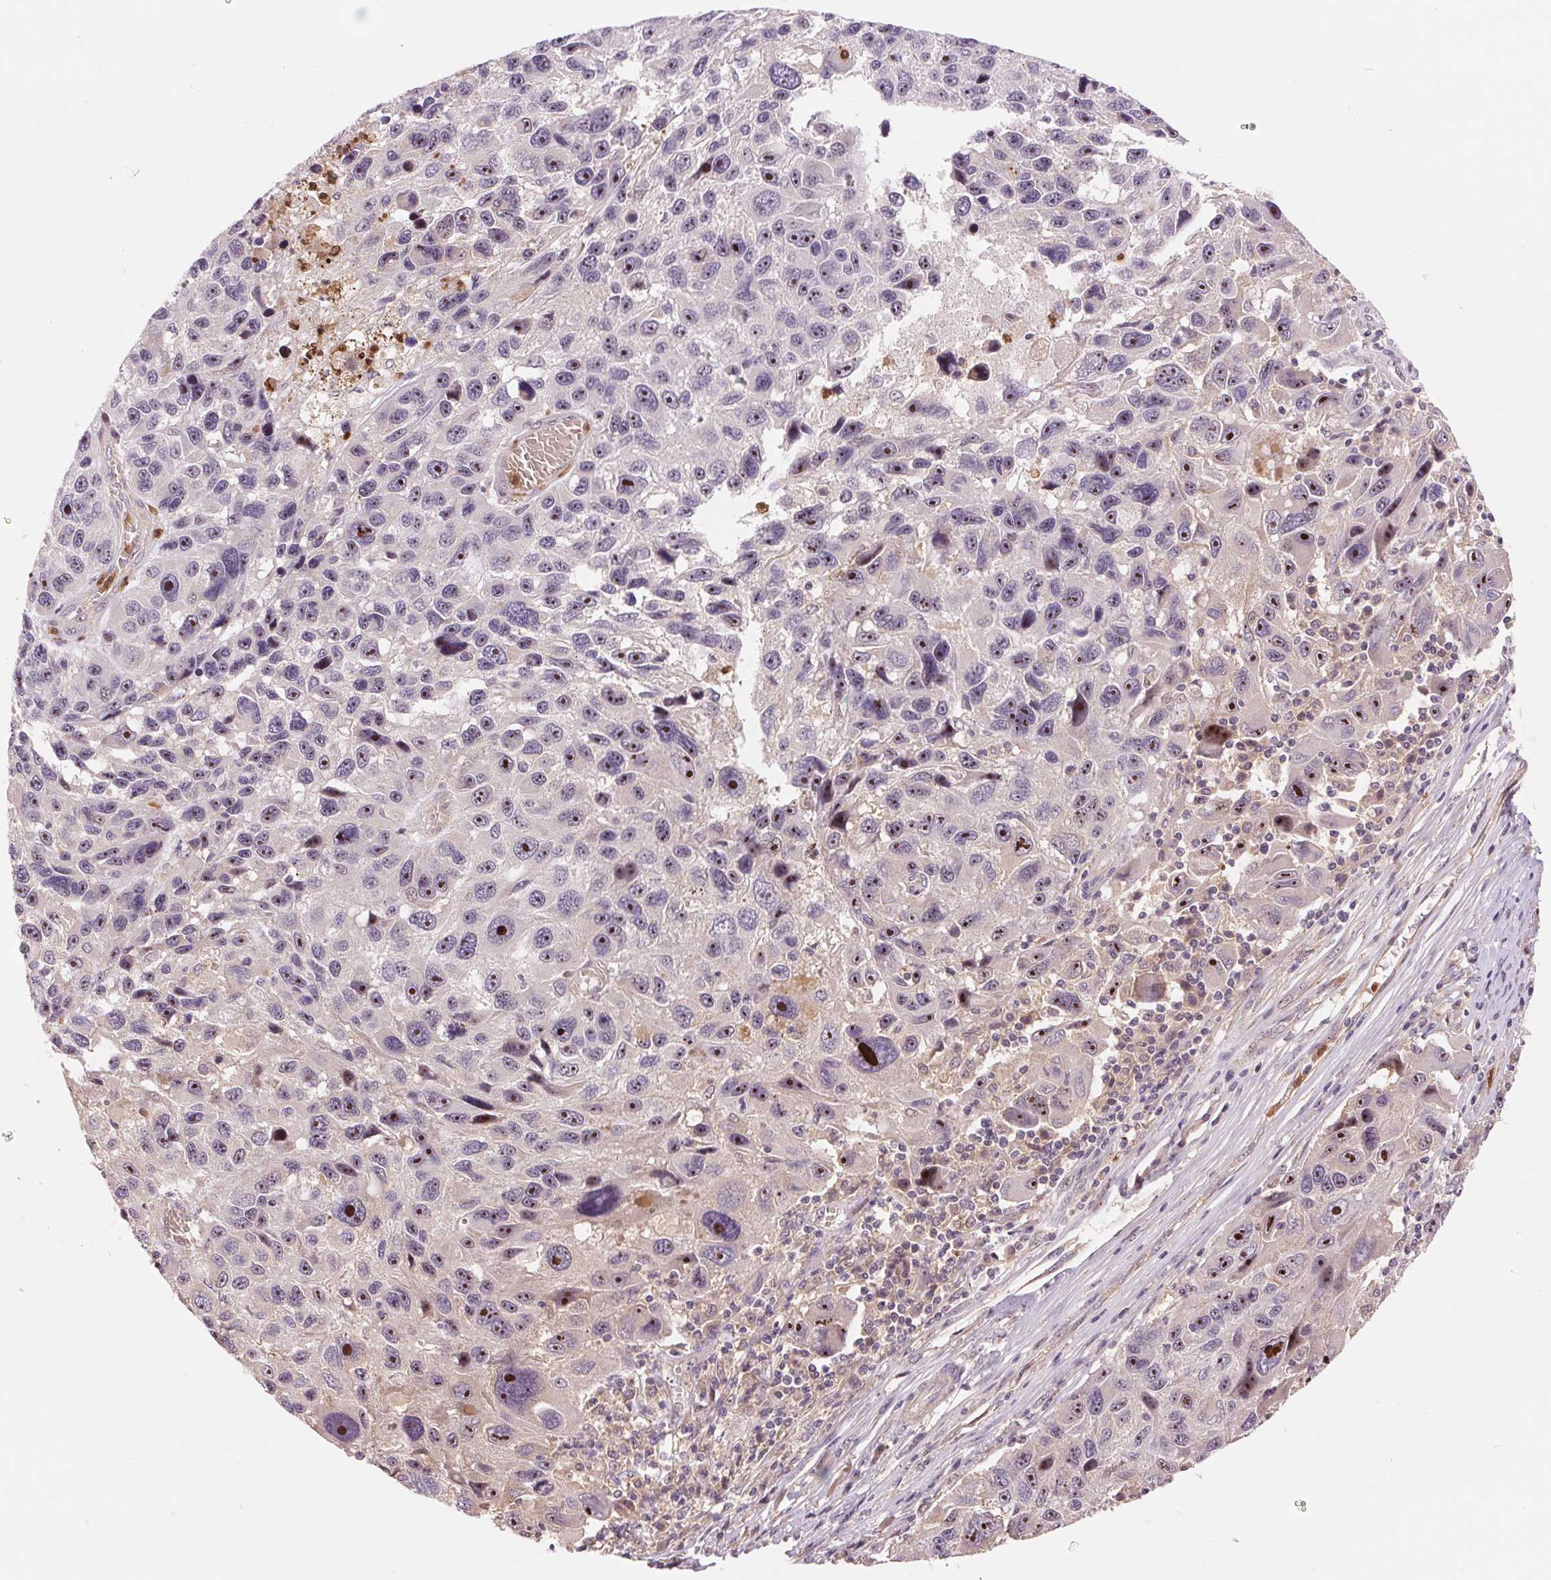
{"staining": {"intensity": "moderate", "quantity": "25%-75%", "location": "nuclear"}, "tissue": "melanoma", "cell_type": "Tumor cells", "image_type": "cancer", "snomed": [{"axis": "morphology", "description": "Malignant melanoma, NOS"}, {"axis": "topography", "description": "Skin"}], "caption": "This micrograph shows IHC staining of melanoma, with medium moderate nuclear expression in about 25%-75% of tumor cells.", "gene": "RANBP3L", "patient": {"sex": "male", "age": 53}}